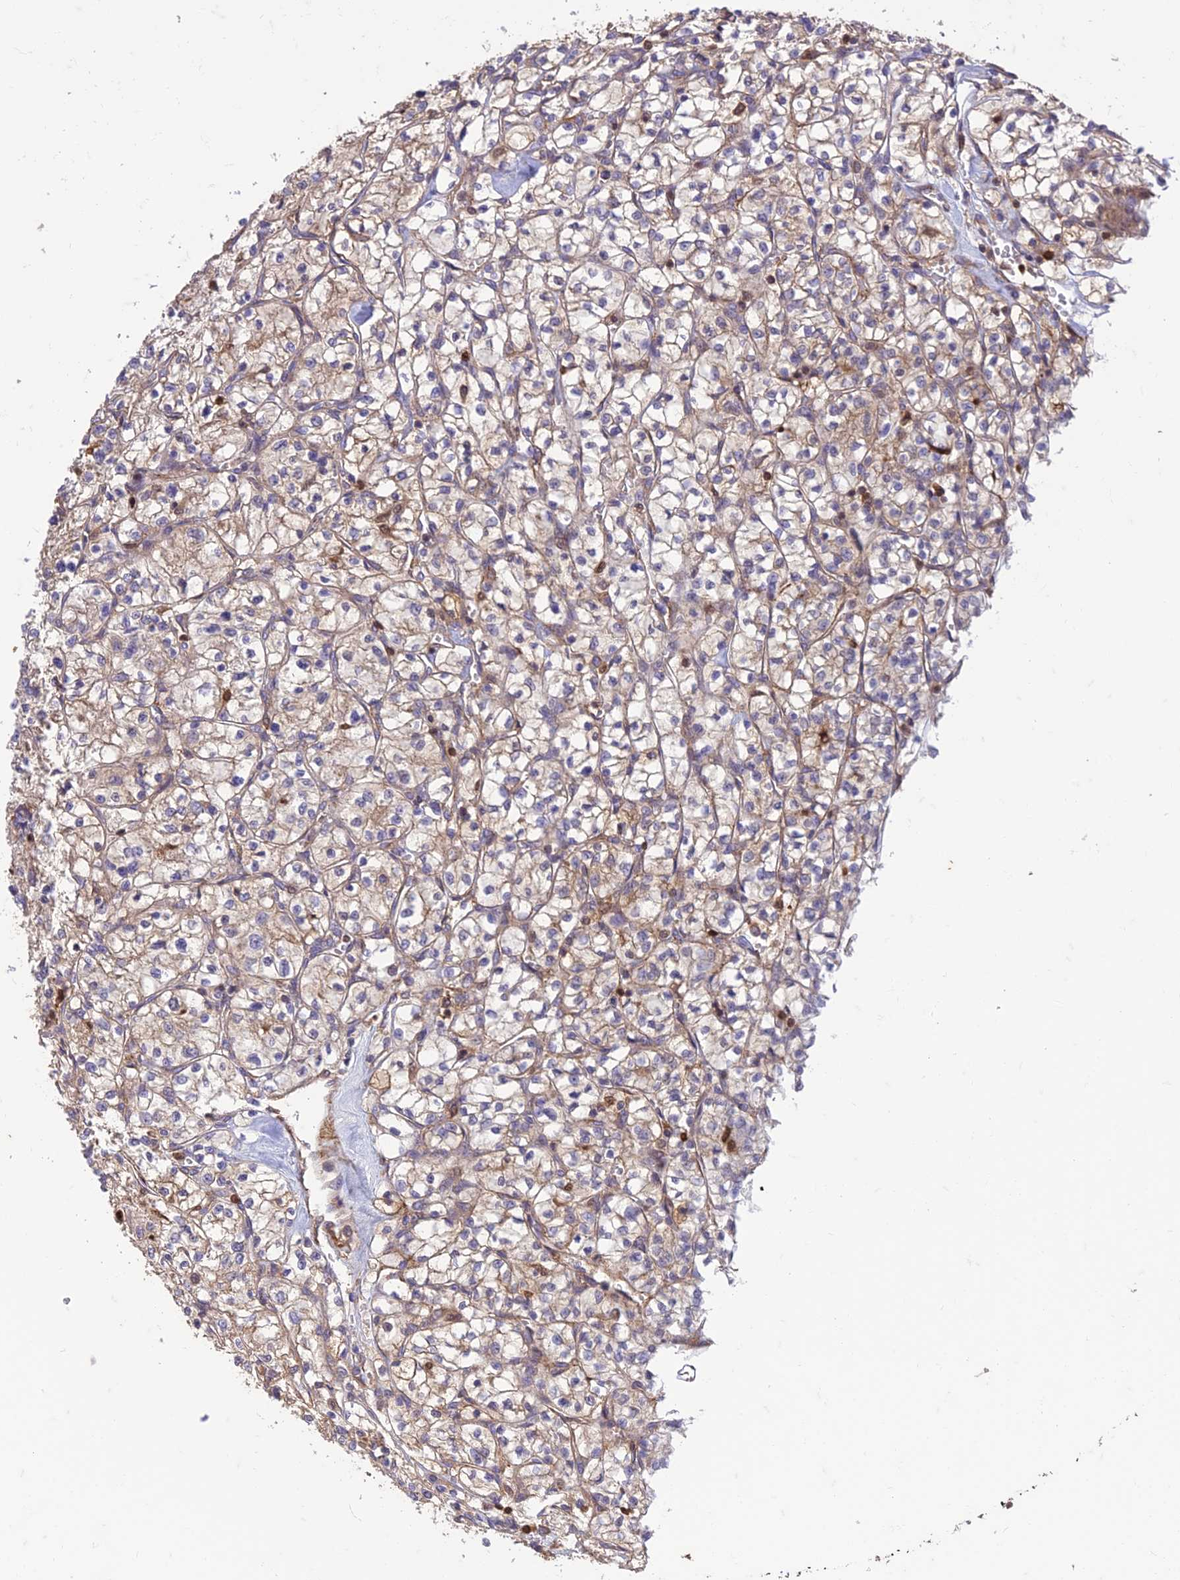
{"staining": {"intensity": "weak", "quantity": ">75%", "location": "cytoplasmic/membranous"}, "tissue": "renal cancer", "cell_type": "Tumor cells", "image_type": "cancer", "snomed": [{"axis": "morphology", "description": "Adenocarcinoma, NOS"}, {"axis": "topography", "description": "Kidney"}], "caption": "IHC (DAB (3,3'-diaminobenzidine)) staining of human renal adenocarcinoma demonstrates weak cytoplasmic/membranous protein expression in about >75% of tumor cells. IHC stains the protein of interest in brown and the nuclei are stained blue.", "gene": "HPSE2", "patient": {"sex": "female", "age": 64}}